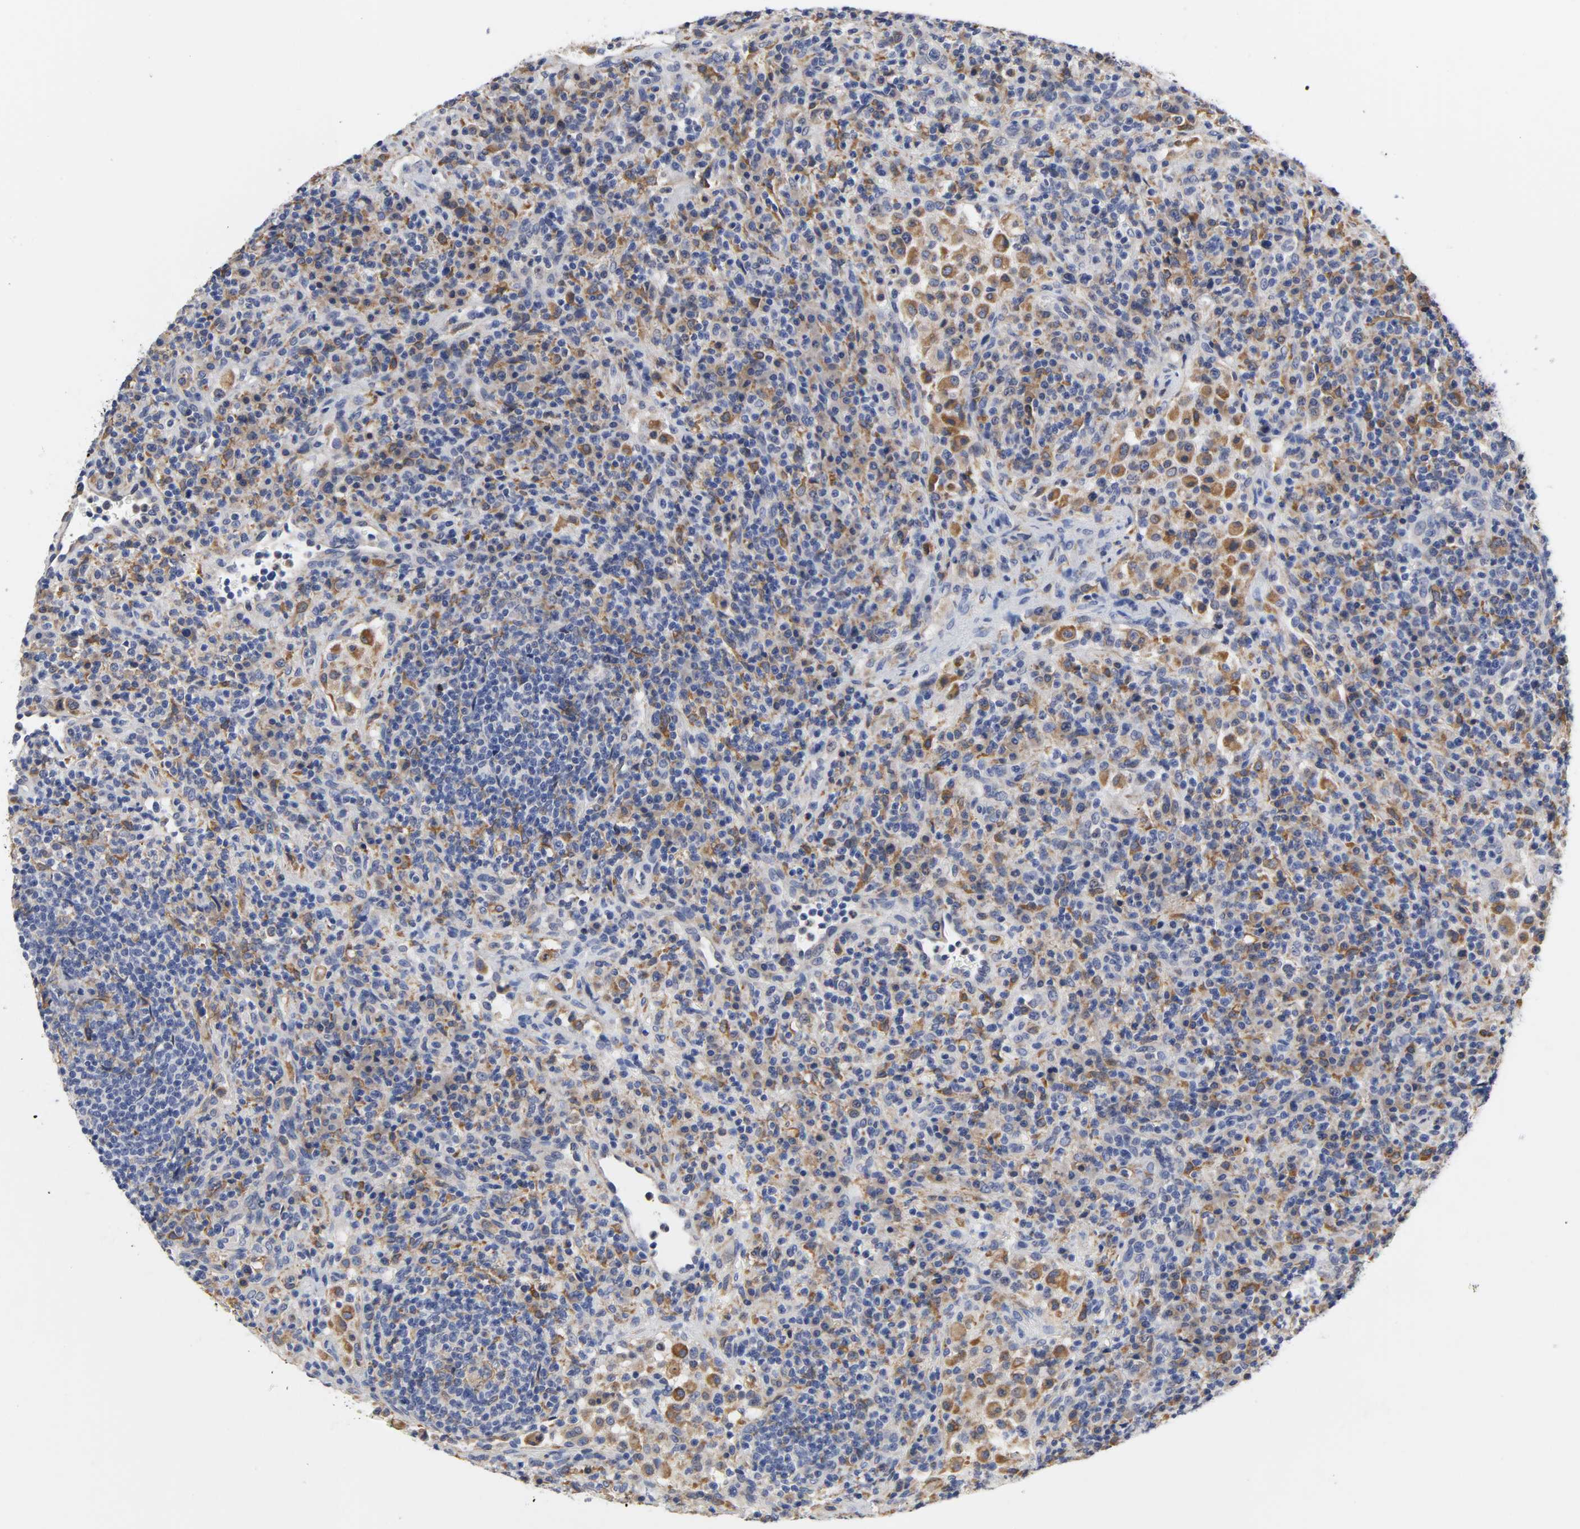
{"staining": {"intensity": "strong", "quantity": "<25%", "location": "cytoplasmic/membranous"}, "tissue": "lymphoma", "cell_type": "Tumor cells", "image_type": "cancer", "snomed": [{"axis": "morphology", "description": "Hodgkin's disease, NOS"}, {"axis": "topography", "description": "Lymph node"}], "caption": "A medium amount of strong cytoplasmic/membranous staining is appreciated in approximately <25% of tumor cells in lymphoma tissue.", "gene": "HCK", "patient": {"sex": "male", "age": 65}}